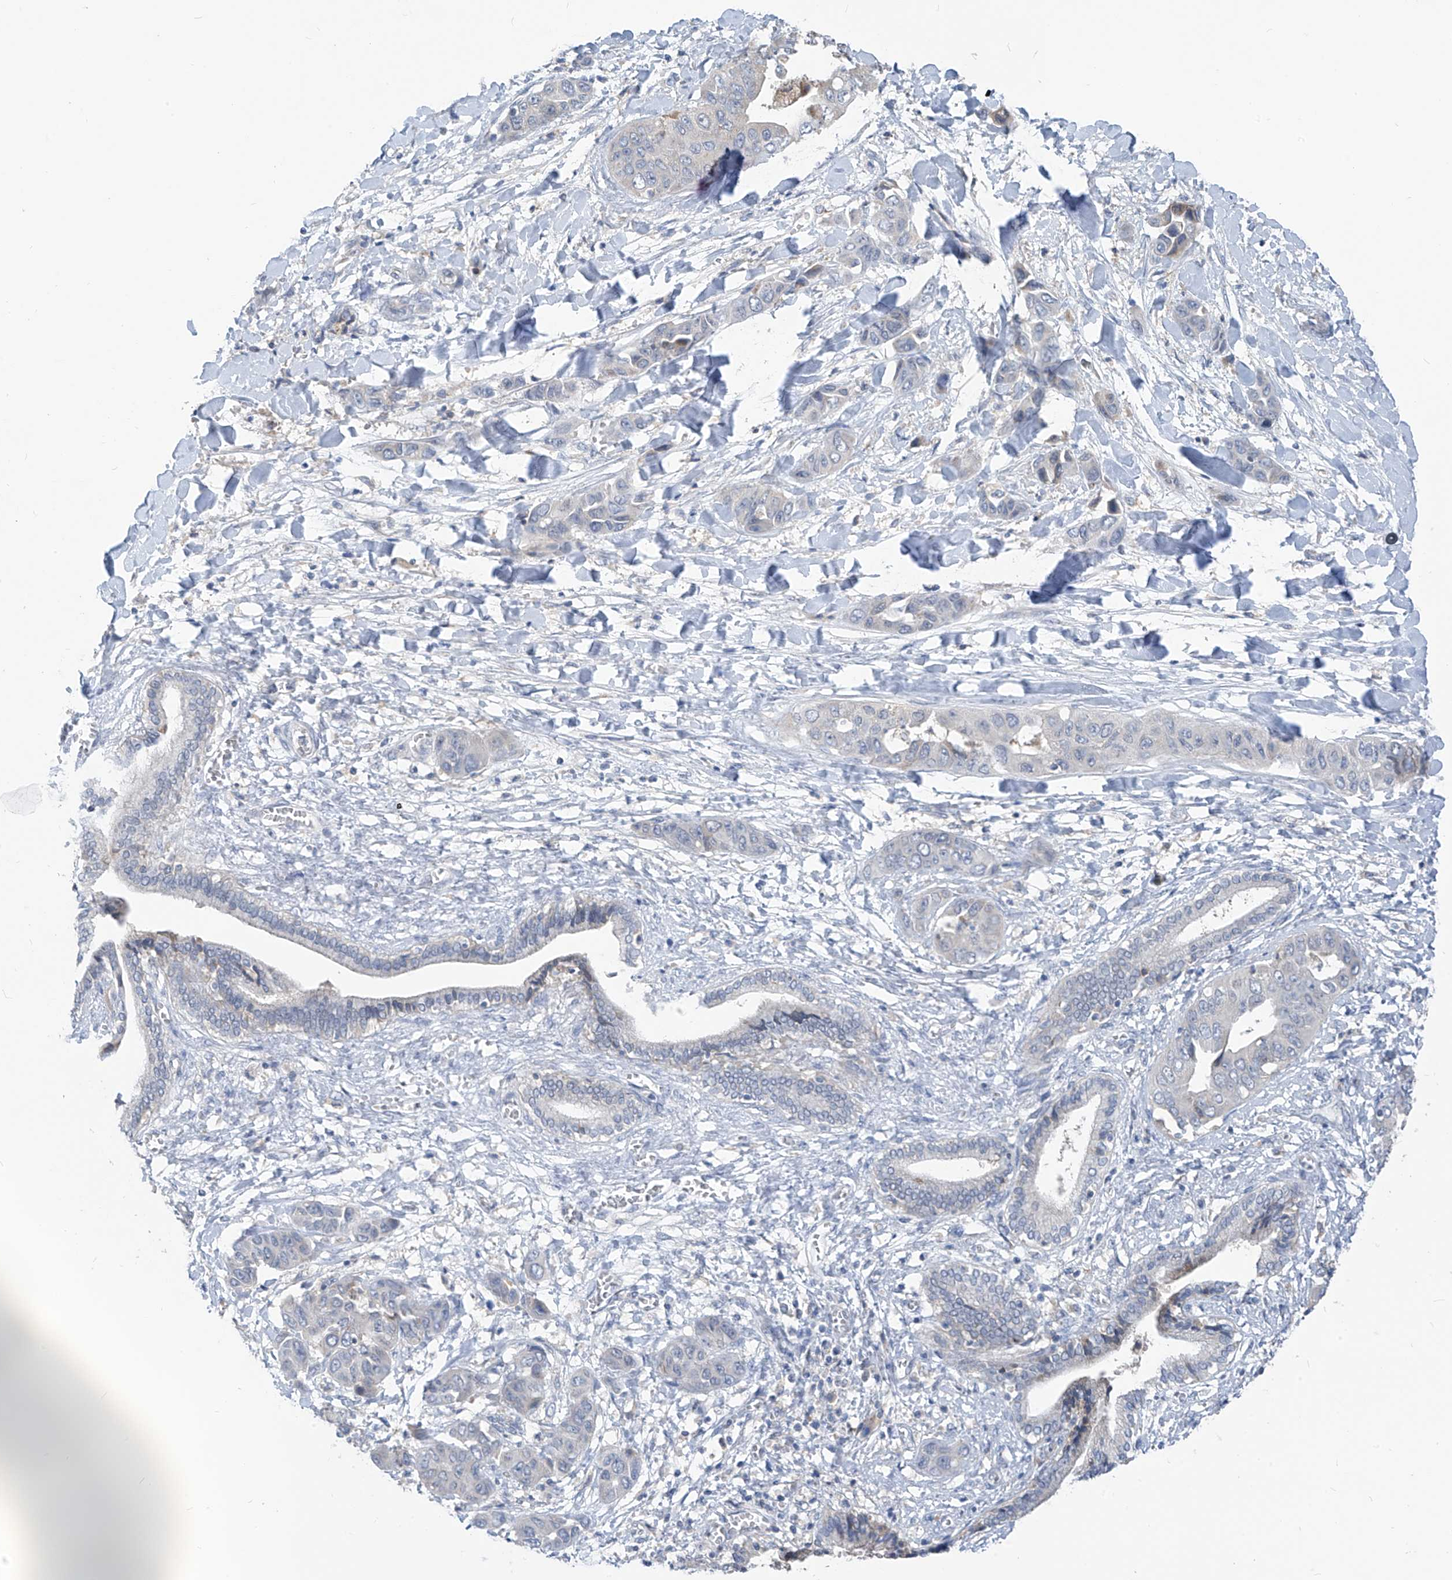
{"staining": {"intensity": "negative", "quantity": "none", "location": "none"}, "tissue": "liver cancer", "cell_type": "Tumor cells", "image_type": "cancer", "snomed": [{"axis": "morphology", "description": "Cholangiocarcinoma"}, {"axis": "topography", "description": "Liver"}], "caption": "Tumor cells show no significant protein positivity in cholangiocarcinoma (liver).", "gene": "LDAH", "patient": {"sex": "female", "age": 52}}